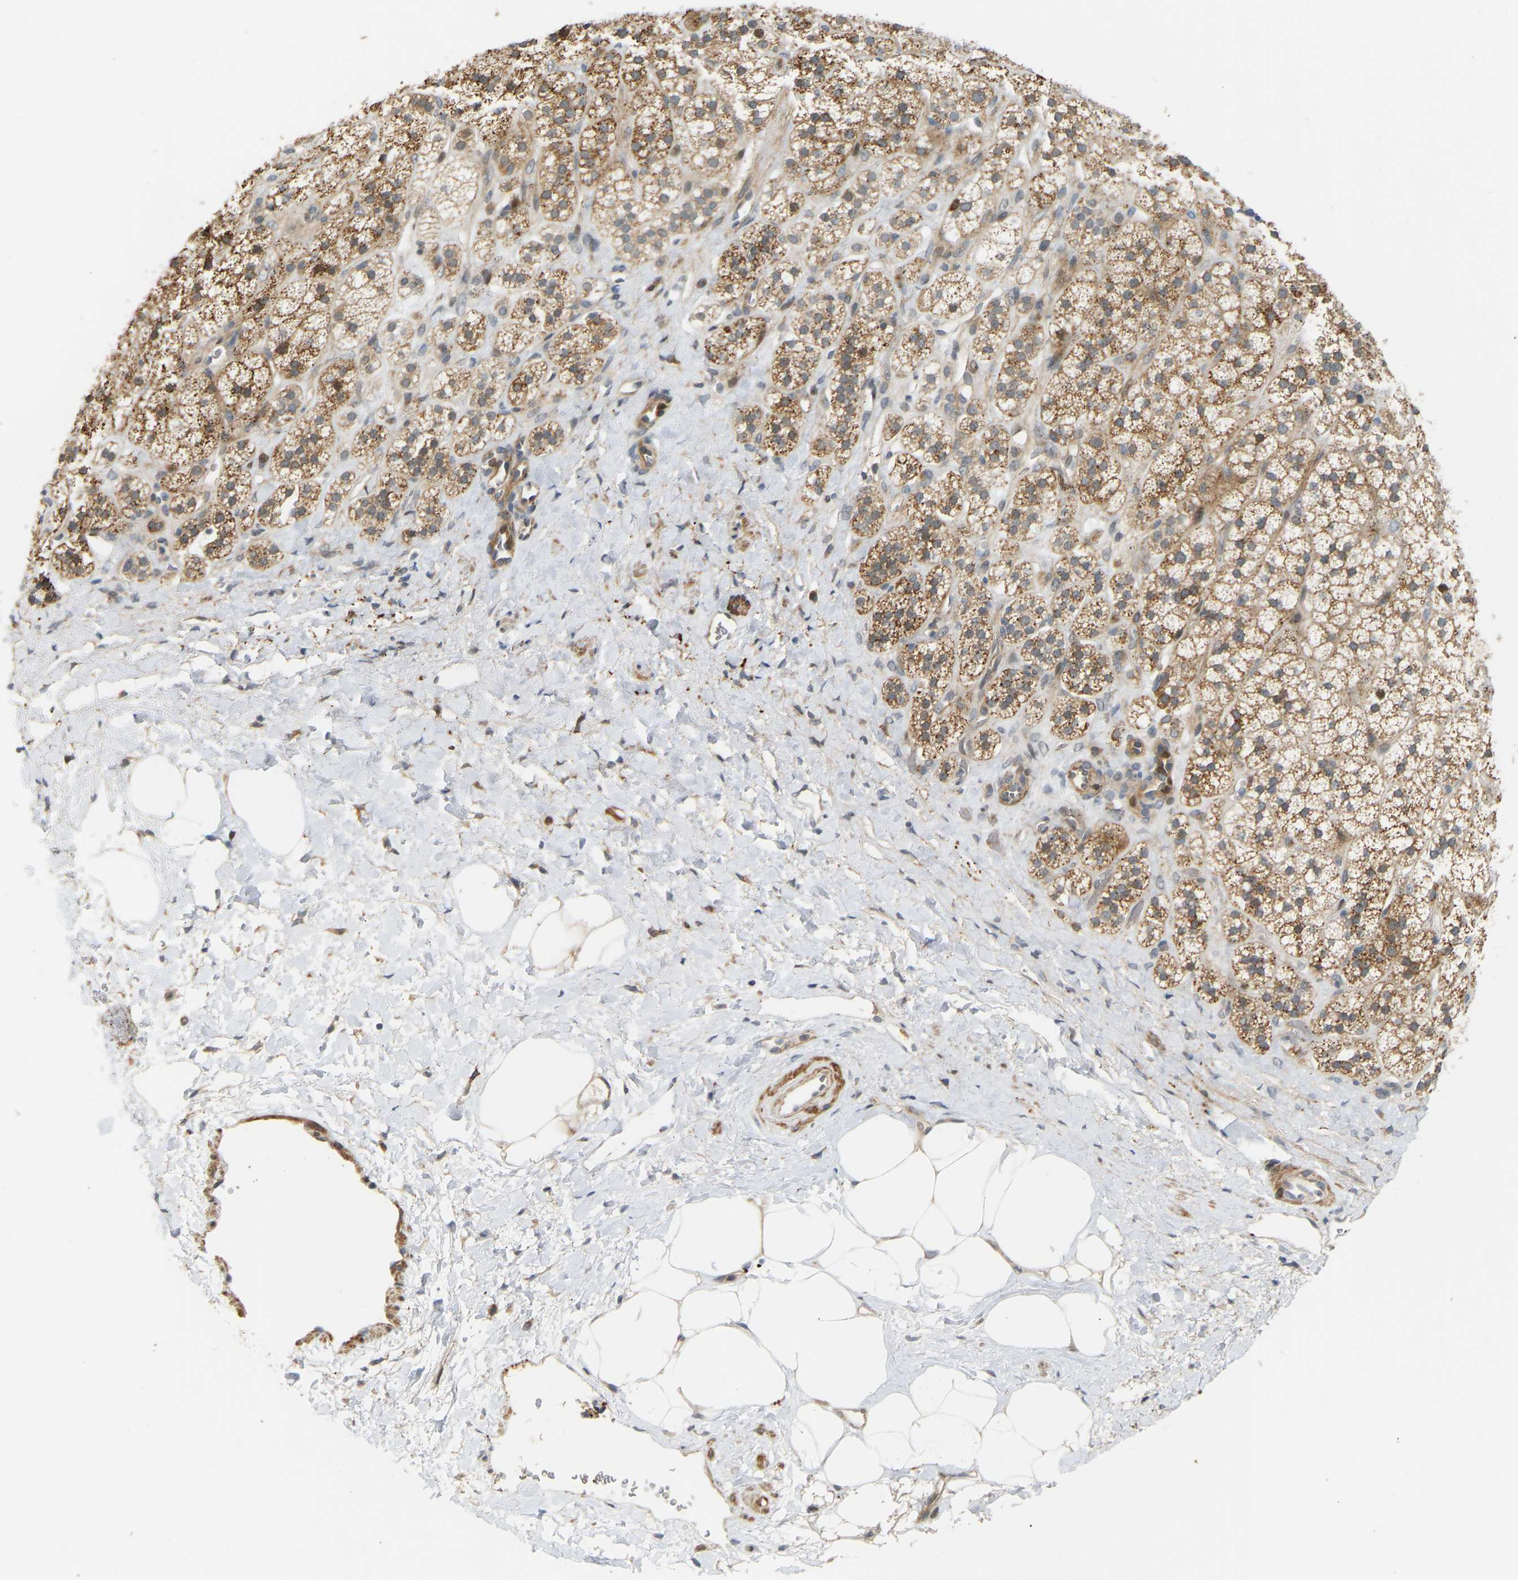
{"staining": {"intensity": "moderate", "quantity": ">75%", "location": "cytoplasmic/membranous"}, "tissue": "adrenal gland", "cell_type": "Glandular cells", "image_type": "normal", "snomed": [{"axis": "morphology", "description": "Normal tissue, NOS"}, {"axis": "topography", "description": "Adrenal gland"}], "caption": "Immunohistochemical staining of unremarkable human adrenal gland reveals moderate cytoplasmic/membranous protein staining in approximately >75% of glandular cells.", "gene": "POGLUT2", "patient": {"sex": "male", "age": 56}}